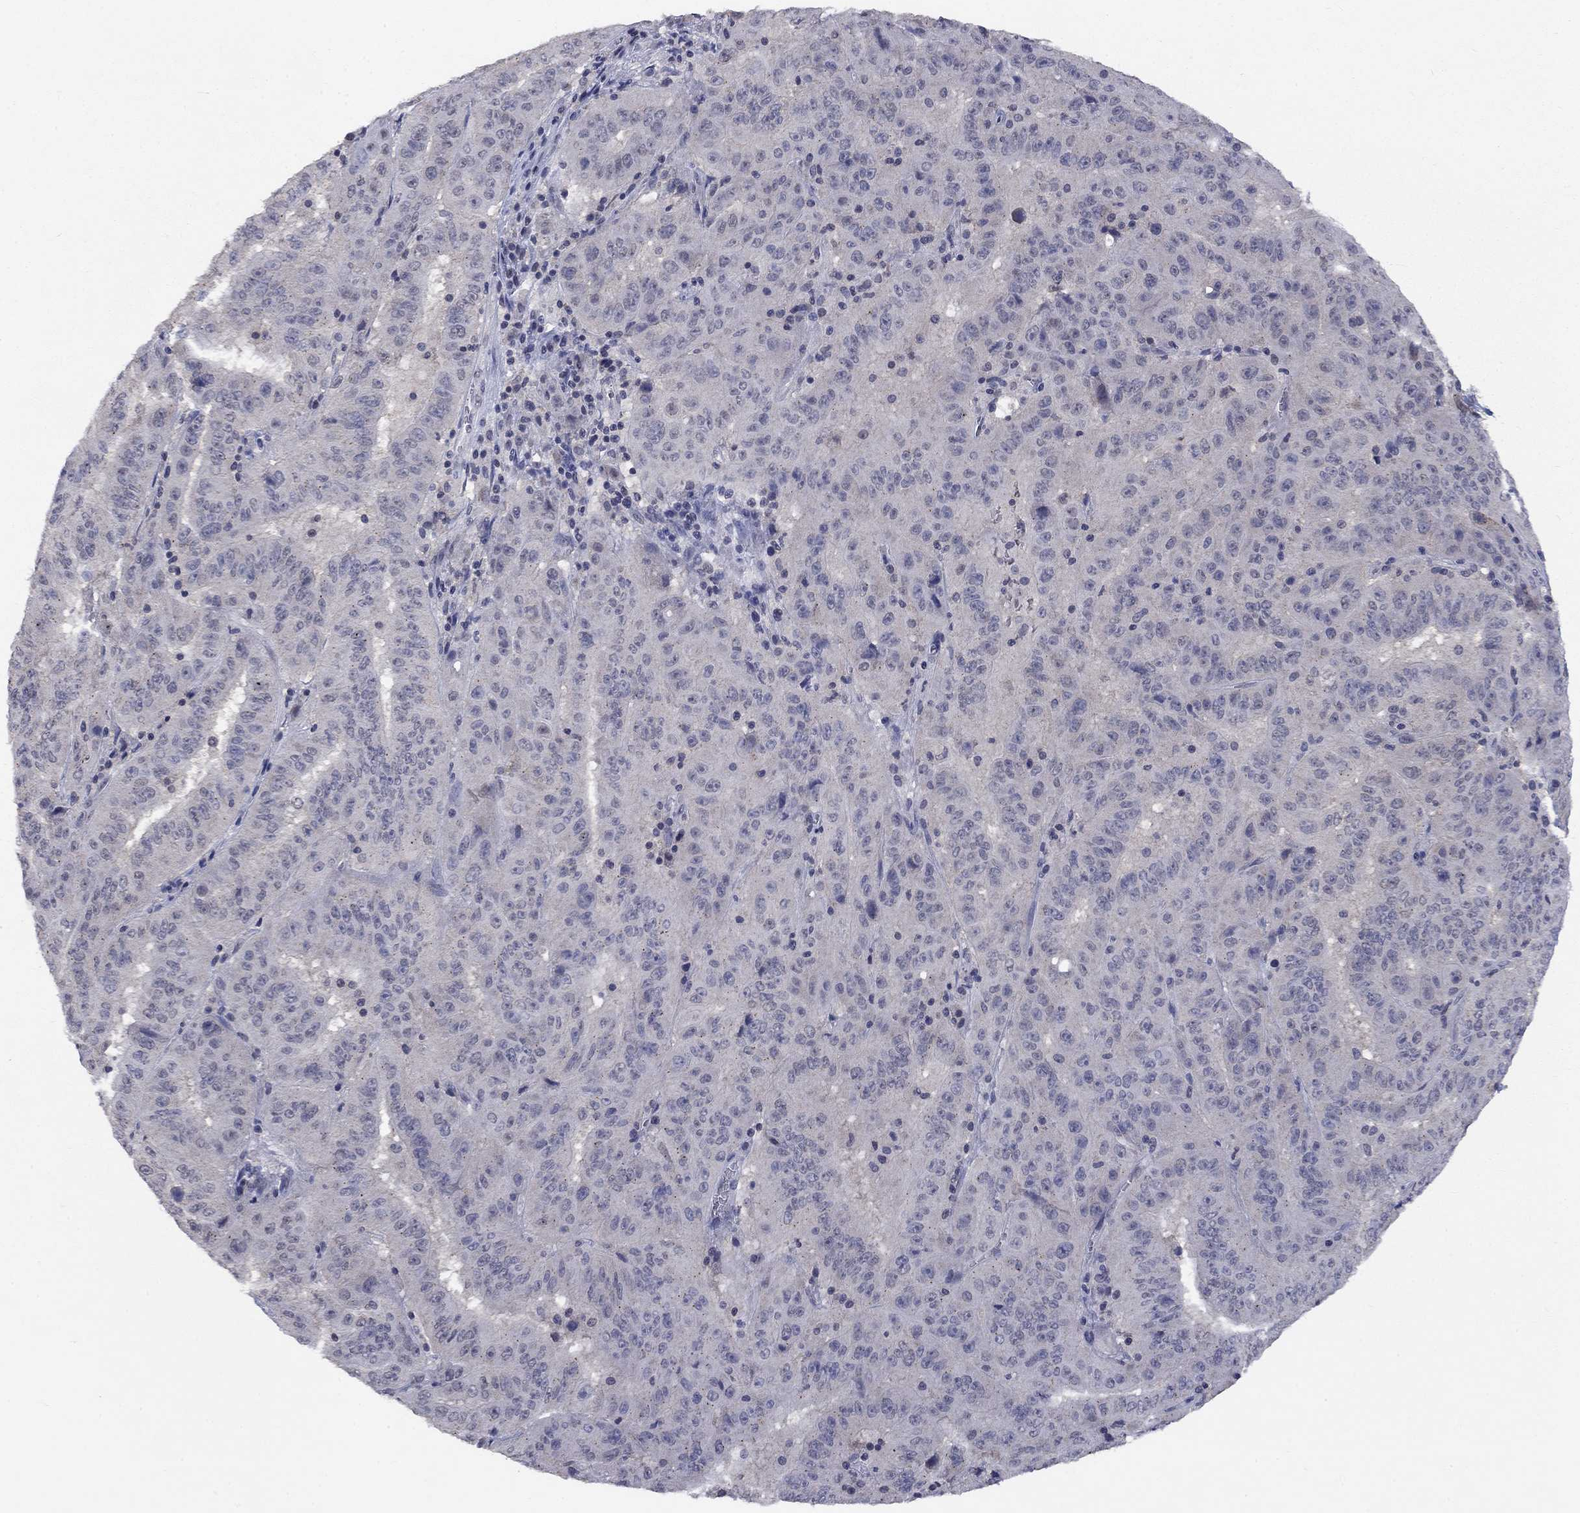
{"staining": {"intensity": "negative", "quantity": "none", "location": "none"}, "tissue": "pancreatic cancer", "cell_type": "Tumor cells", "image_type": "cancer", "snomed": [{"axis": "morphology", "description": "Adenocarcinoma, NOS"}, {"axis": "topography", "description": "Pancreas"}], "caption": "Human pancreatic cancer (adenocarcinoma) stained for a protein using immunohistochemistry reveals no staining in tumor cells.", "gene": "SPATA33", "patient": {"sex": "male", "age": 63}}